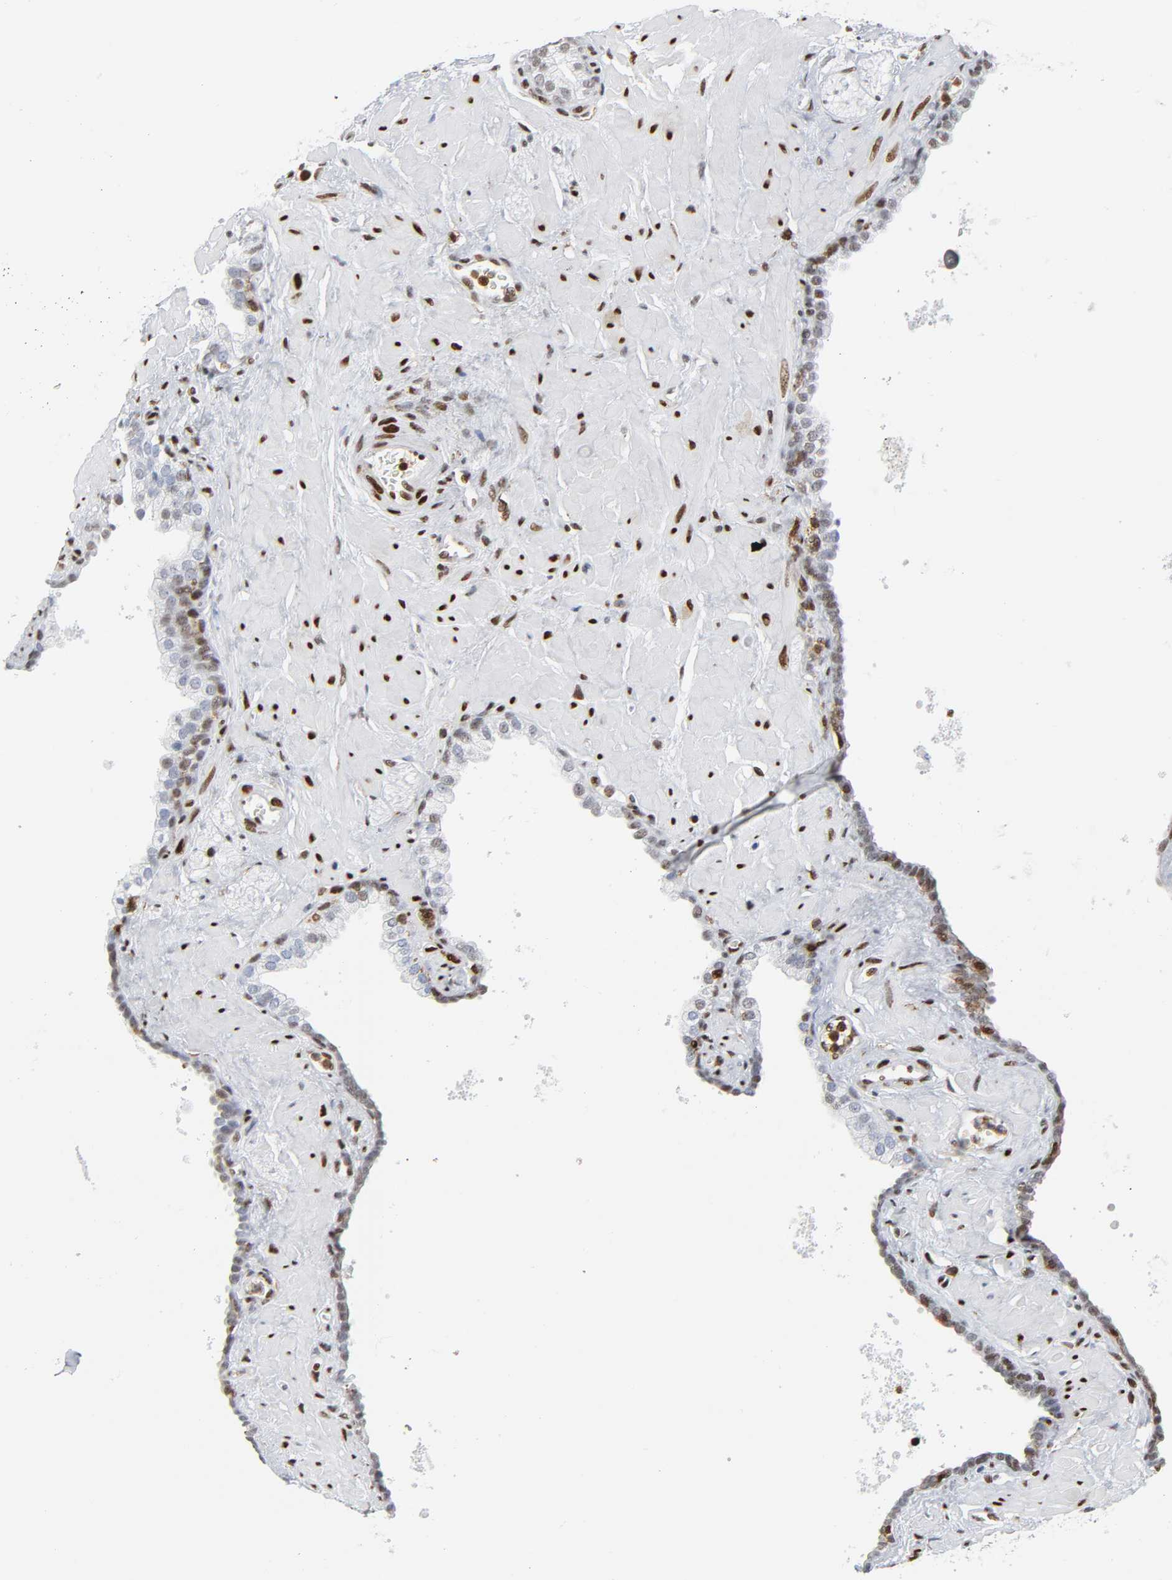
{"staining": {"intensity": "moderate", "quantity": "25%-75%", "location": "nuclear"}, "tissue": "prostate", "cell_type": "Glandular cells", "image_type": "normal", "snomed": [{"axis": "morphology", "description": "Normal tissue, NOS"}, {"axis": "topography", "description": "Prostate"}], "caption": "Immunohistochemical staining of benign prostate displays moderate nuclear protein expression in approximately 25%-75% of glandular cells. (IHC, brightfield microscopy, high magnification).", "gene": "WAS", "patient": {"sex": "male", "age": 60}}